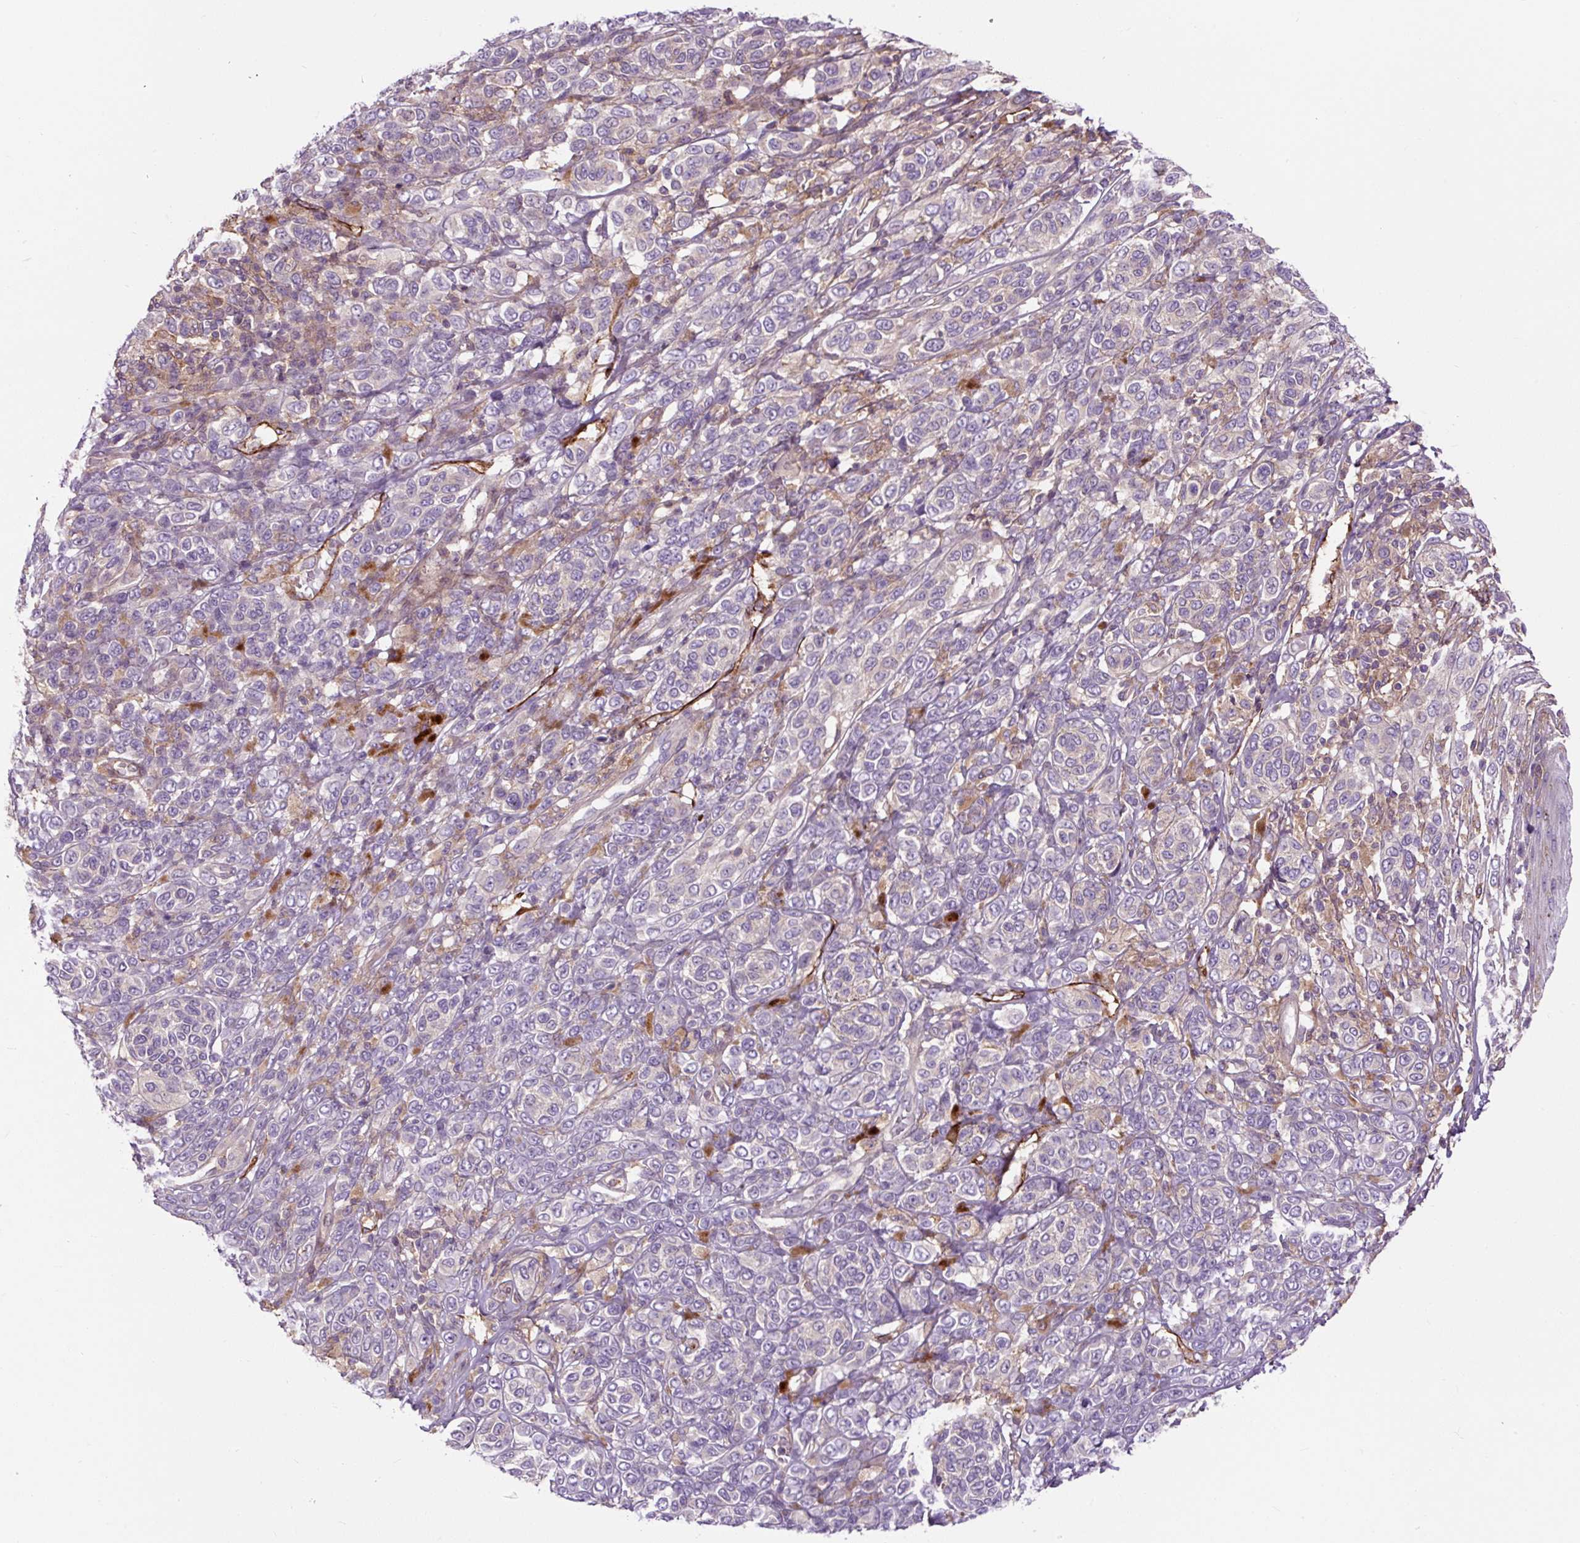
{"staining": {"intensity": "negative", "quantity": "none", "location": "none"}, "tissue": "melanoma", "cell_type": "Tumor cells", "image_type": "cancer", "snomed": [{"axis": "morphology", "description": "Malignant melanoma, NOS"}, {"axis": "topography", "description": "Skin"}], "caption": "Micrograph shows no significant protein staining in tumor cells of melanoma.", "gene": "PCDHGB3", "patient": {"sex": "male", "age": 42}}